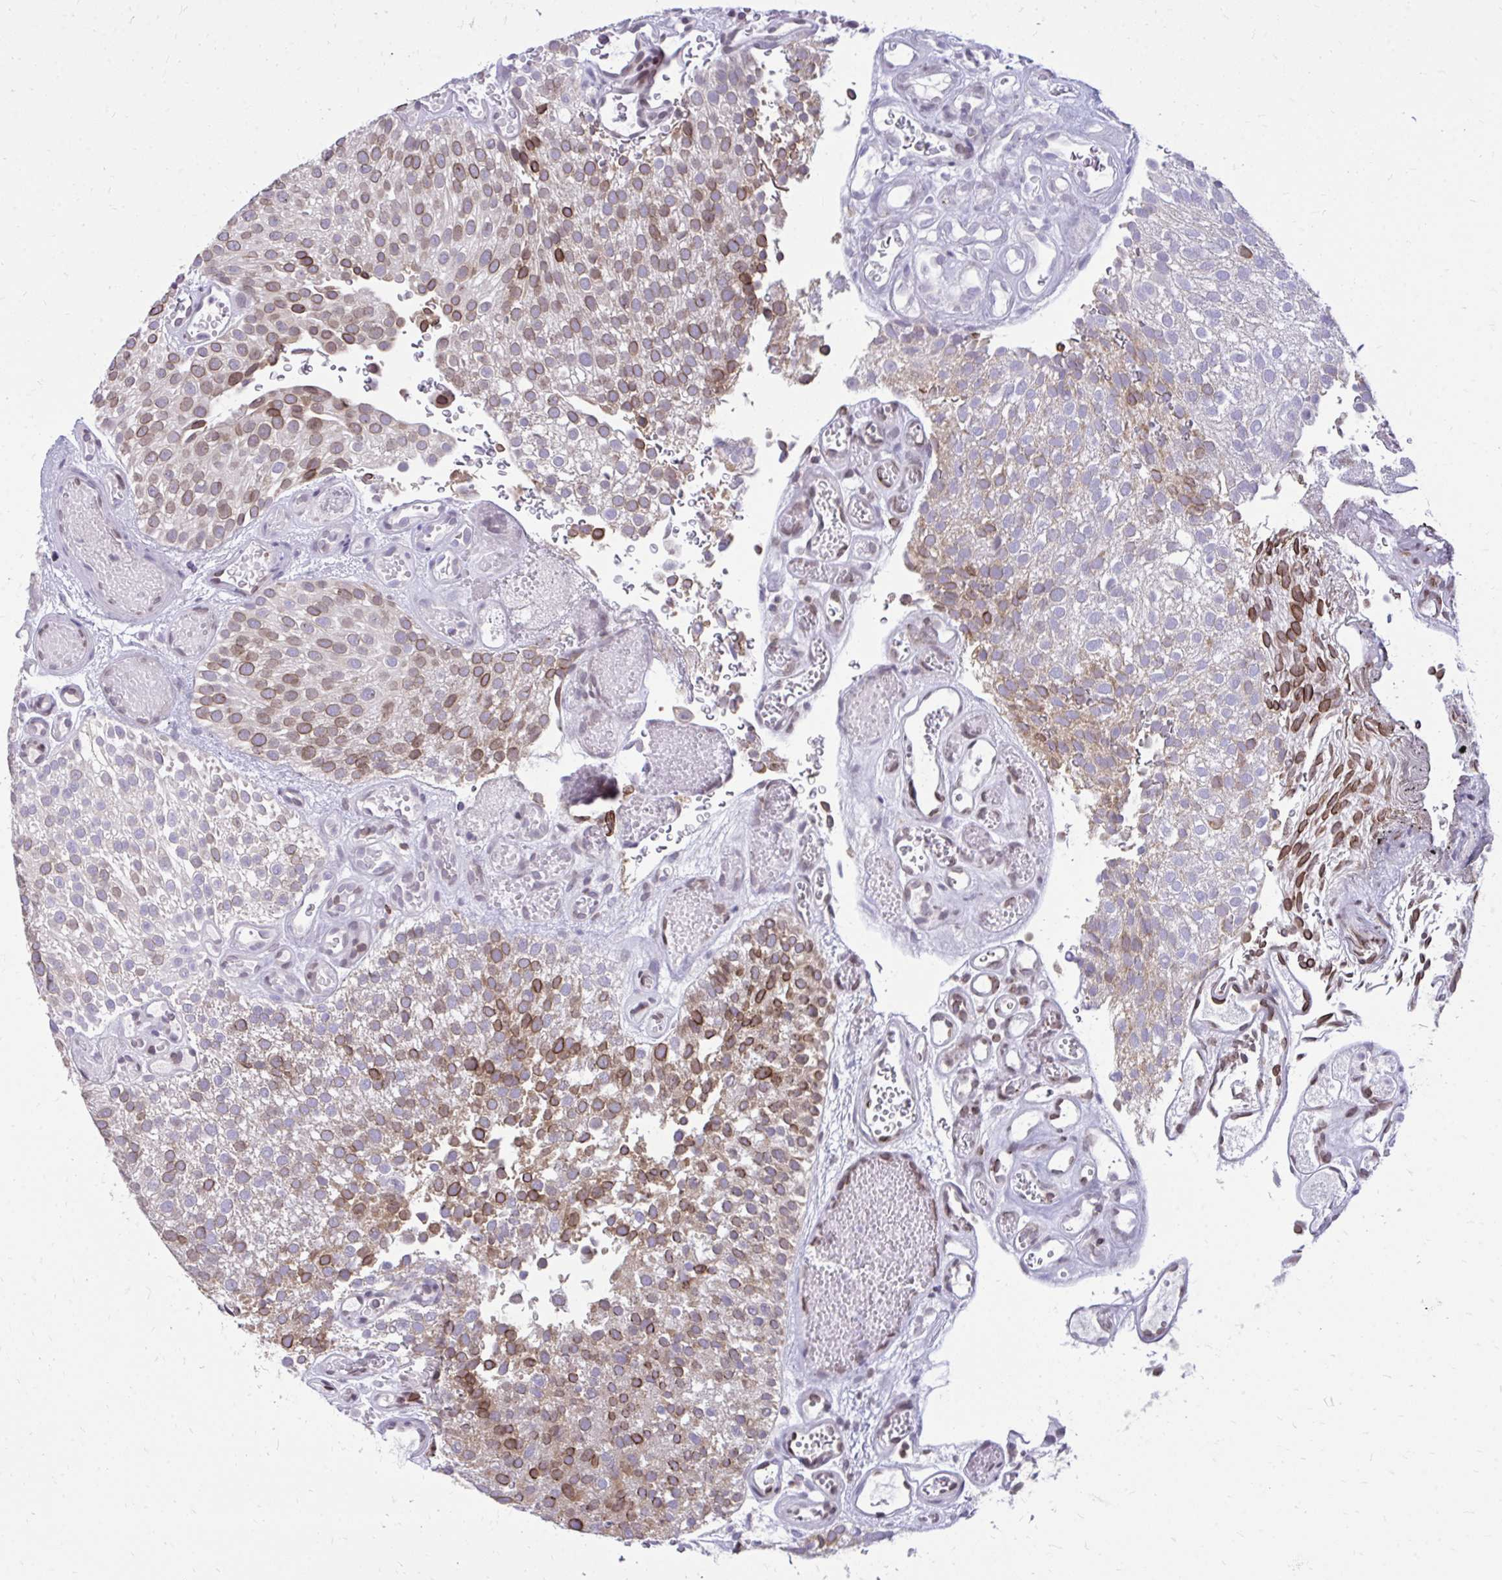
{"staining": {"intensity": "moderate", "quantity": "25%-75%", "location": "cytoplasmic/membranous,nuclear"}, "tissue": "urothelial cancer", "cell_type": "Tumor cells", "image_type": "cancer", "snomed": [{"axis": "morphology", "description": "Urothelial carcinoma, Low grade"}, {"axis": "topography", "description": "Urinary bladder"}], "caption": "Immunohistochemistry (IHC) image of neoplastic tissue: urothelial cancer stained using IHC demonstrates medium levels of moderate protein expression localized specifically in the cytoplasmic/membranous and nuclear of tumor cells, appearing as a cytoplasmic/membranous and nuclear brown color.", "gene": "RPS6KA2", "patient": {"sex": "male", "age": 78}}